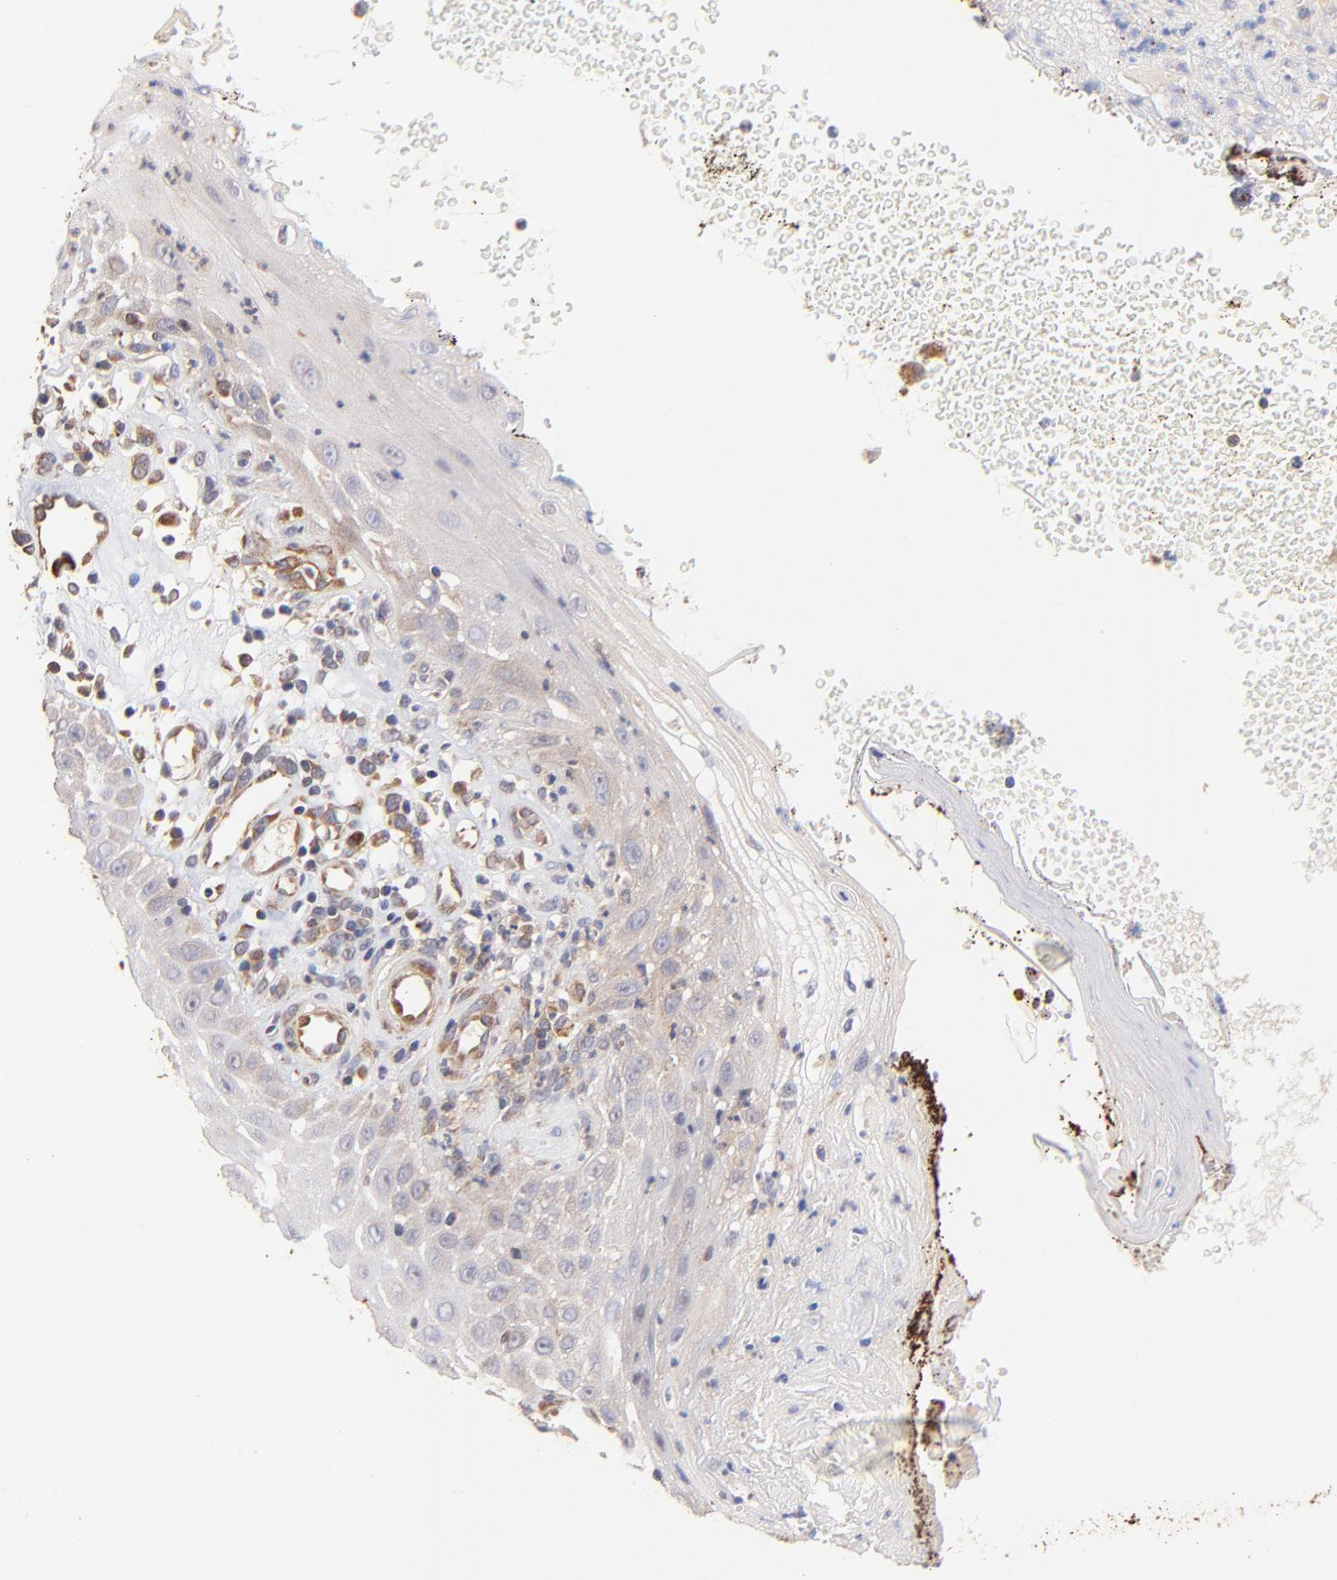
{"staining": {"intensity": "moderate", "quantity": ">75%", "location": "cytoplasmic/membranous"}, "tissue": "melanoma", "cell_type": "Tumor cells", "image_type": "cancer", "snomed": [{"axis": "morphology", "description": "Malignant melanoma, NOS"}, {"axis": "topography", "description": "Skin"}], "caption": "This image displays immunohistochemistry staining of melanoma, with medium moderate cytoplasmic/membranous positivity in about >75% of tumor cells.", "gene": "TNFAIP3", "patient": {"sex": "female", "age": 21}}